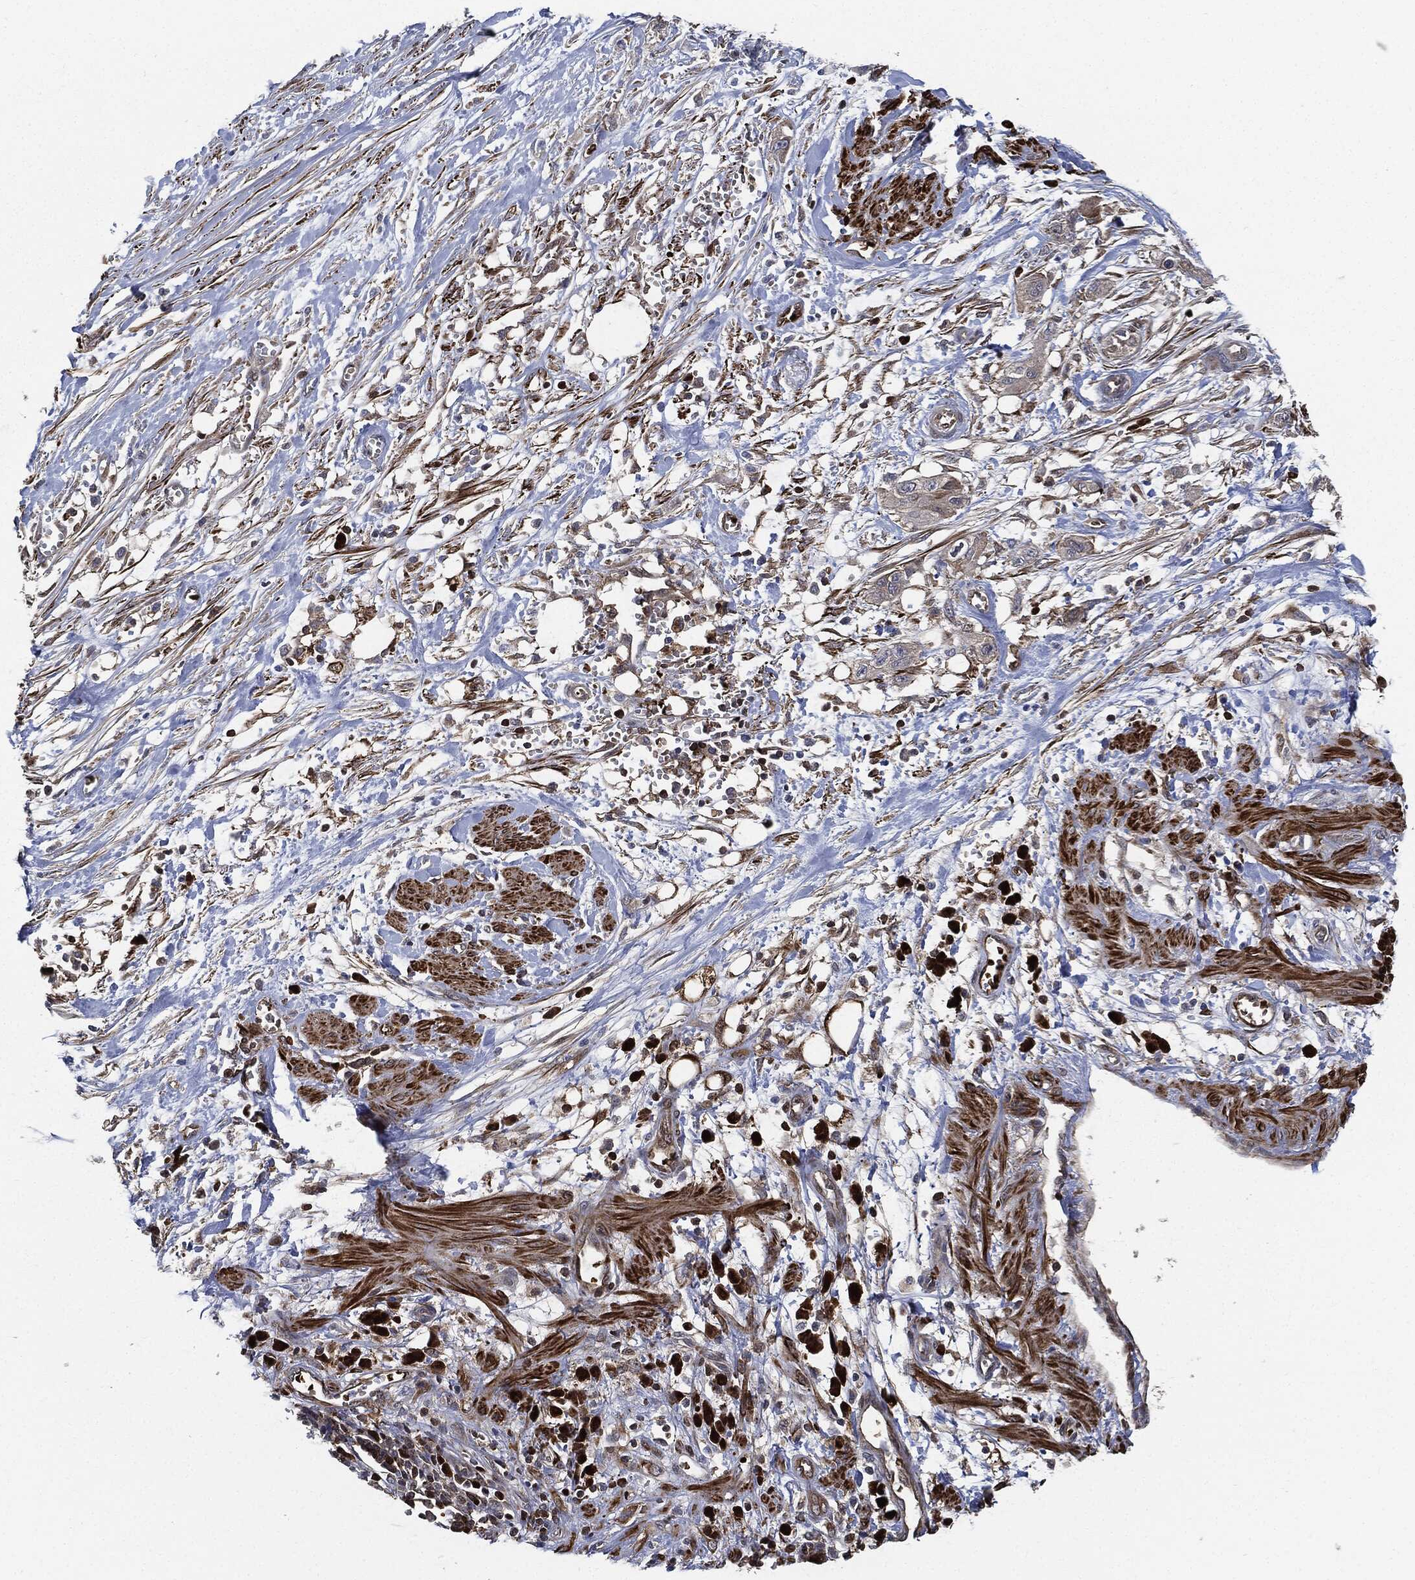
{"staining": {"intensity": "moderate", "quantity": "25%-75%", "location": "cytoplasmic/membranous"}, "tissue": "pancreatic cancer", "cell_type": "Tumor cells", "image_type": "cancer", "snomed": [{"axis": "morphology", "description": "Adenocarcinoma, NOS"}, {"axis": "topography", "description": "Pancreas"}], "caption": "Immunohistochemistry (IHC) image of human pancreatic adenocarcinoma stained for a protein (brown), which demonstrates medium levels of moderate cytoplasmic/membranous positivity in approximately 25%-75% of tumor cells.", "gene": "PRDX2", "patient": {"sex": "male", "age": 72}}